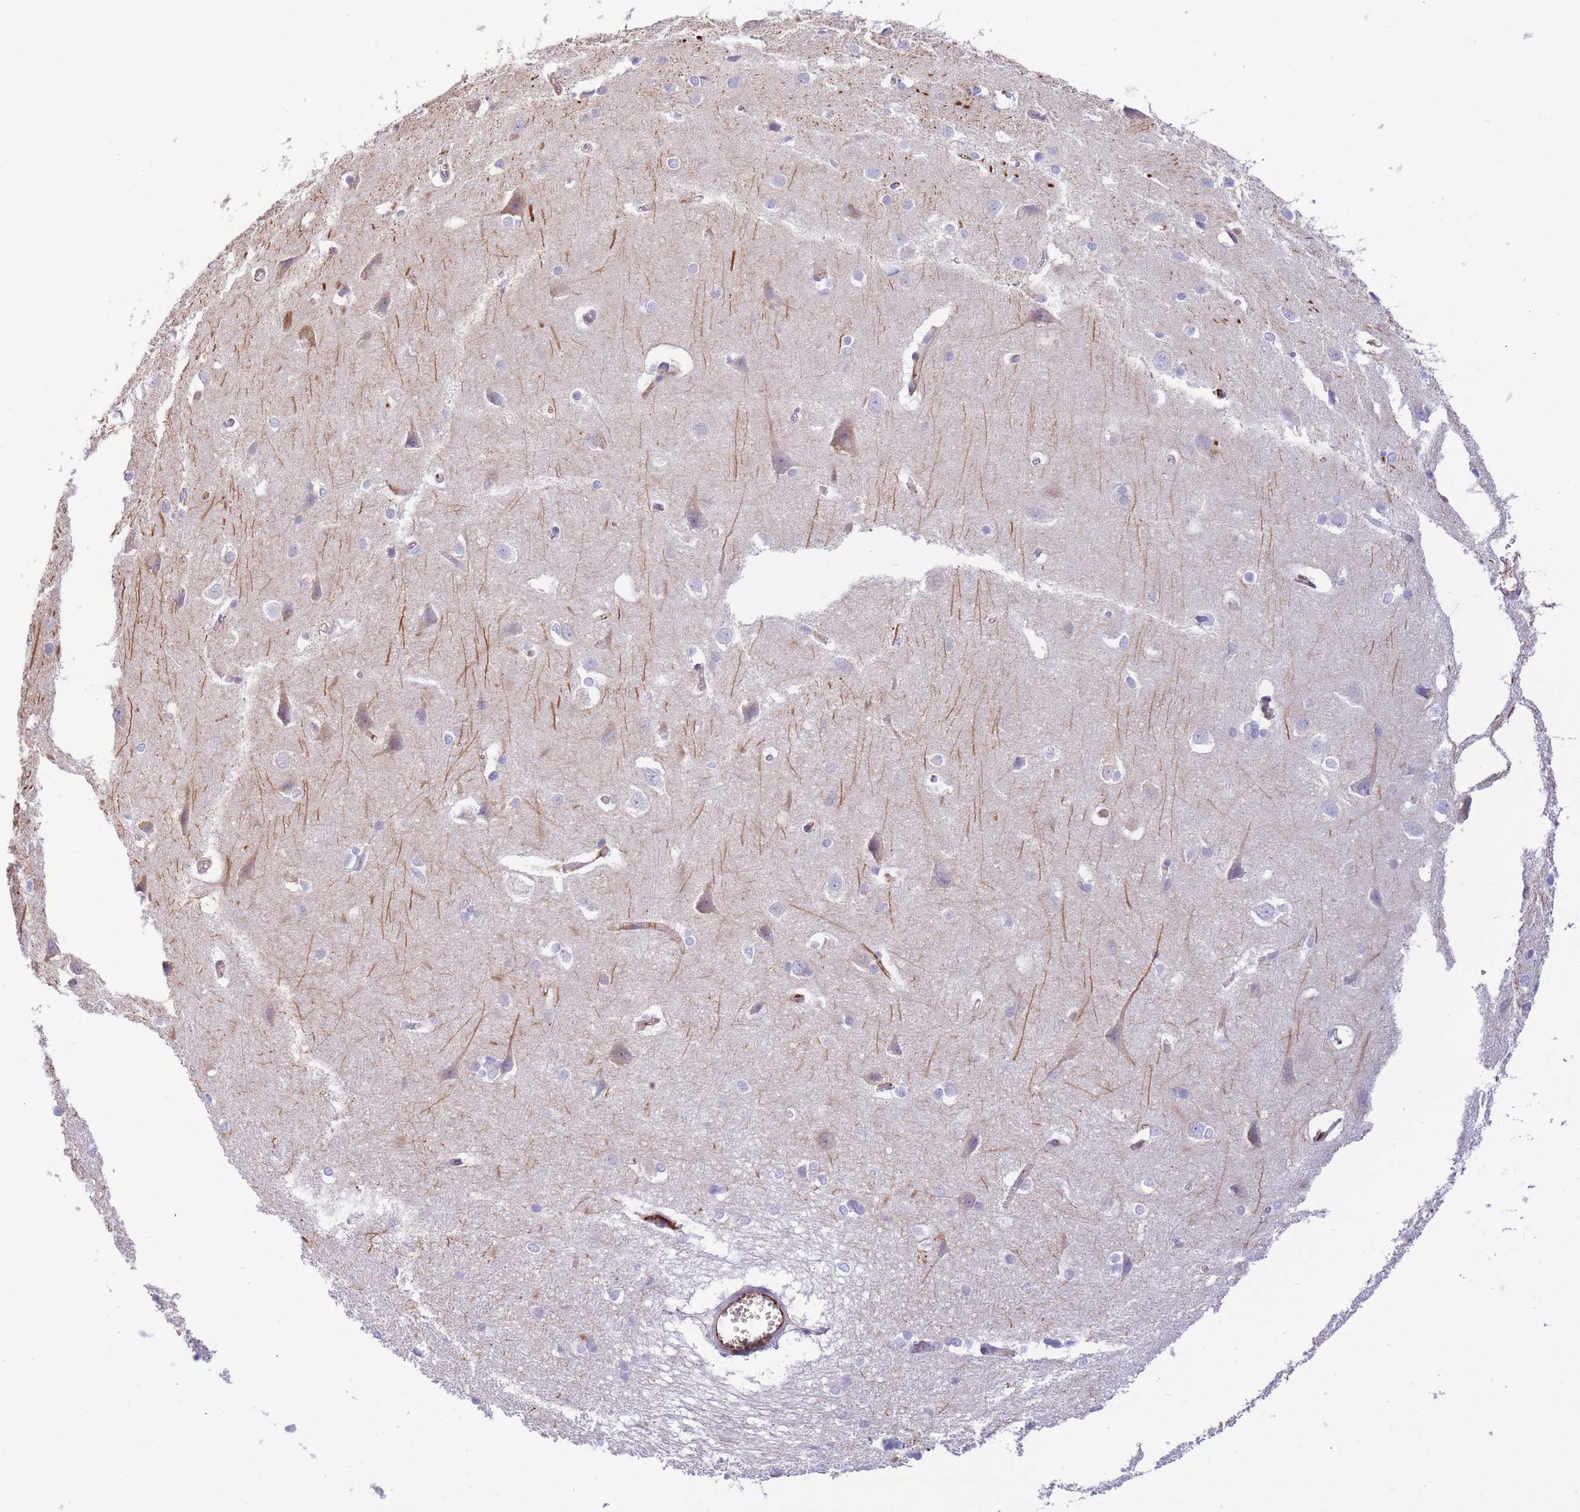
{"staining": {"intensity": "weak", "quantity": "25%-75%", "location": "cytoplasmic/membranous"}, "tissue": "cerebral cortex", "cell_type": "Endothelial cells", "image_type": "normal", "snomed": [{"axis": "morphology", "description": "Normal tissue, NOS"}, {"axis": "topography", "description": "Cerebral cortex"}], "caption": "Immunohistochemical staining of benign cerebral cortex reveals weak cytoplasmic/membranous protein positivity in about 25%-75% of endothelial cells.", "gene": "SULT1A1", "patient": {"sex": "male", "age": 37}}